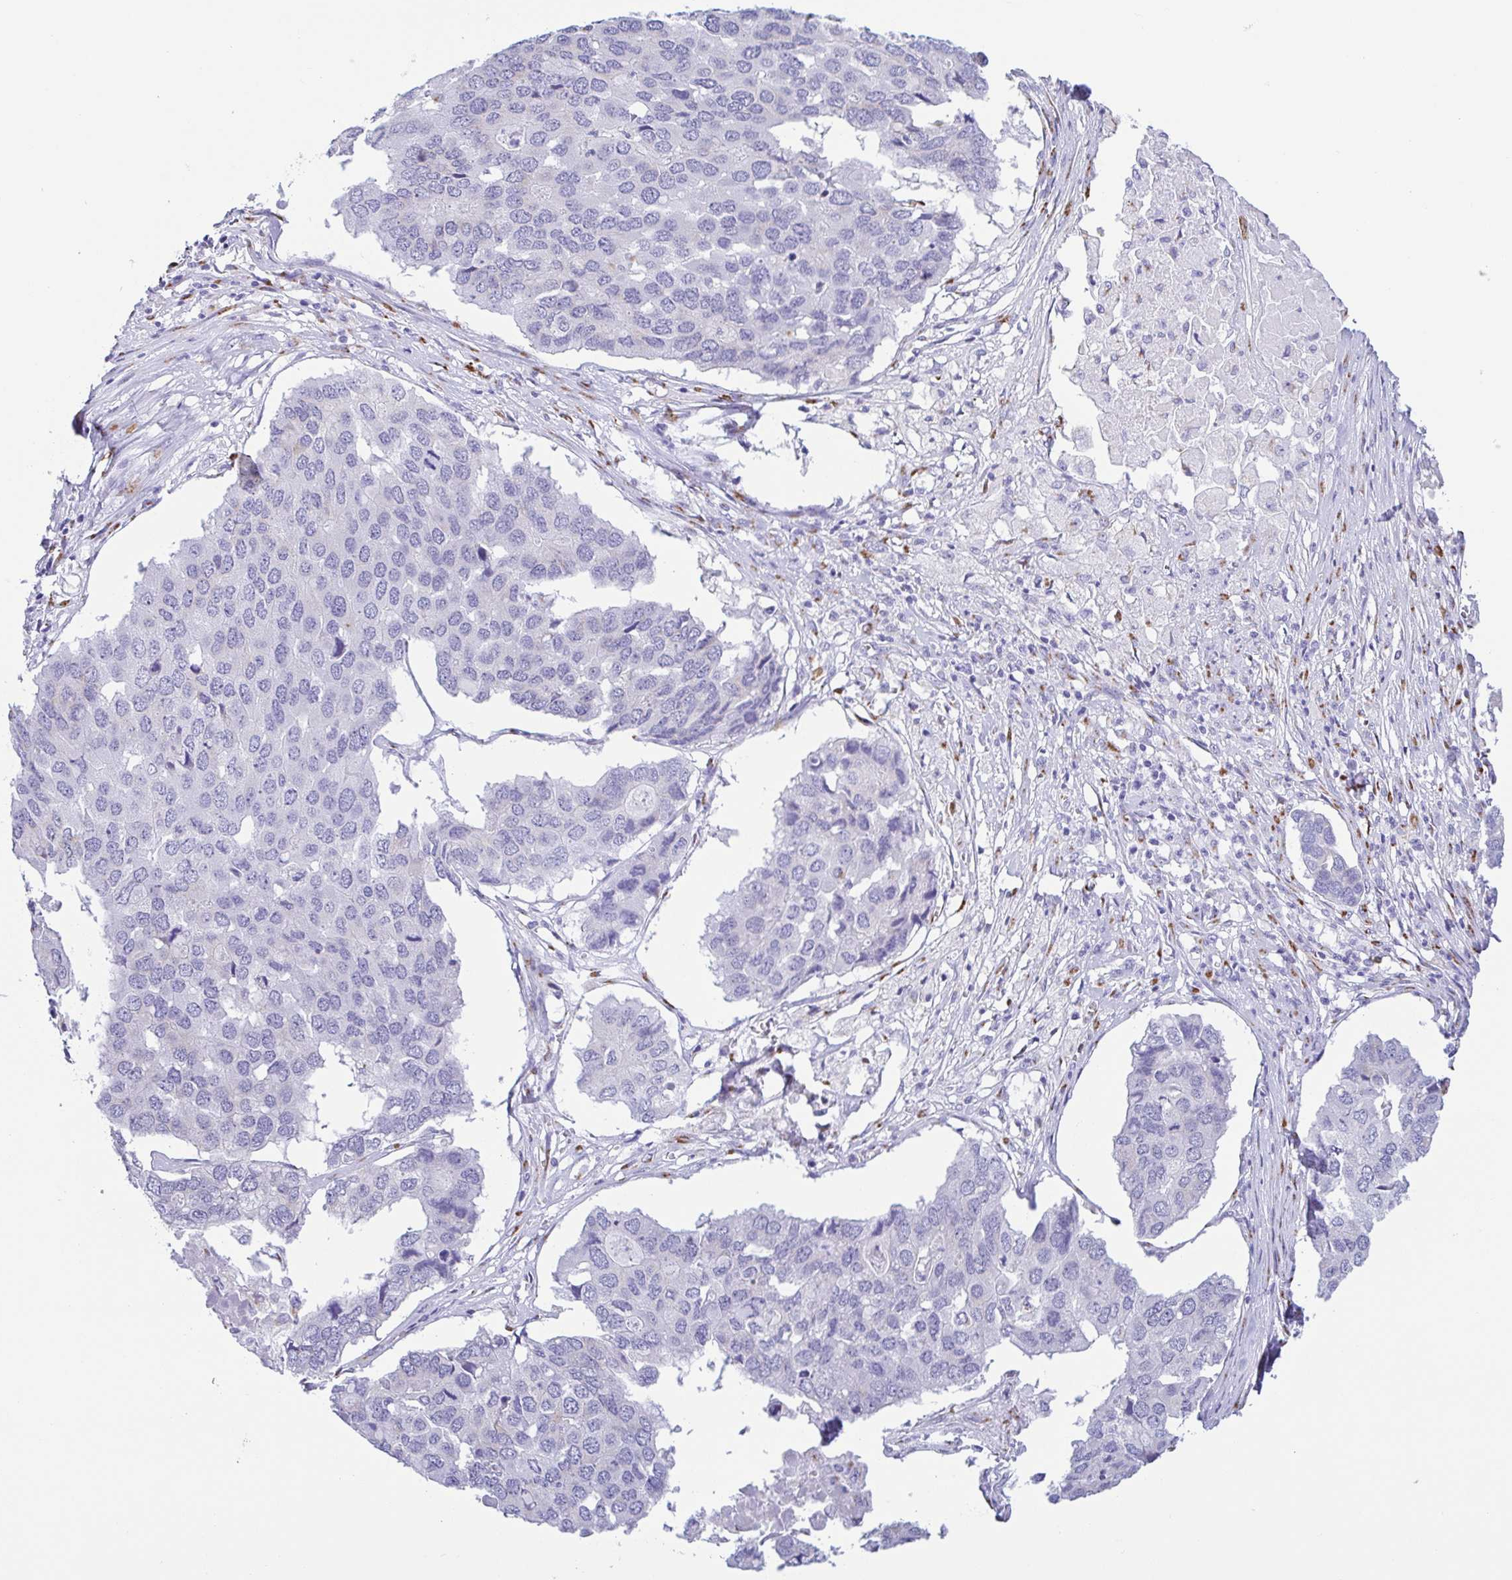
{"staining": {"intensity": "negative", "quantity": "none", "location": "none"}, "tissue": "pancreatic cancer", "cell_type": "Tumor cells", "image_type": "cancer", "snomed": [{"axis": "morphology", "description": "Adenocarcinoma, NOS"}, {"axis": "topography", "description": "Pancreas"}], "caption": "Immunohistochemical staining of human pancreatic cancer exhibits no significant positivity in tumor cells.", "gene": "SULT1B1", "patient": {"sex": "male", "age": 50}}